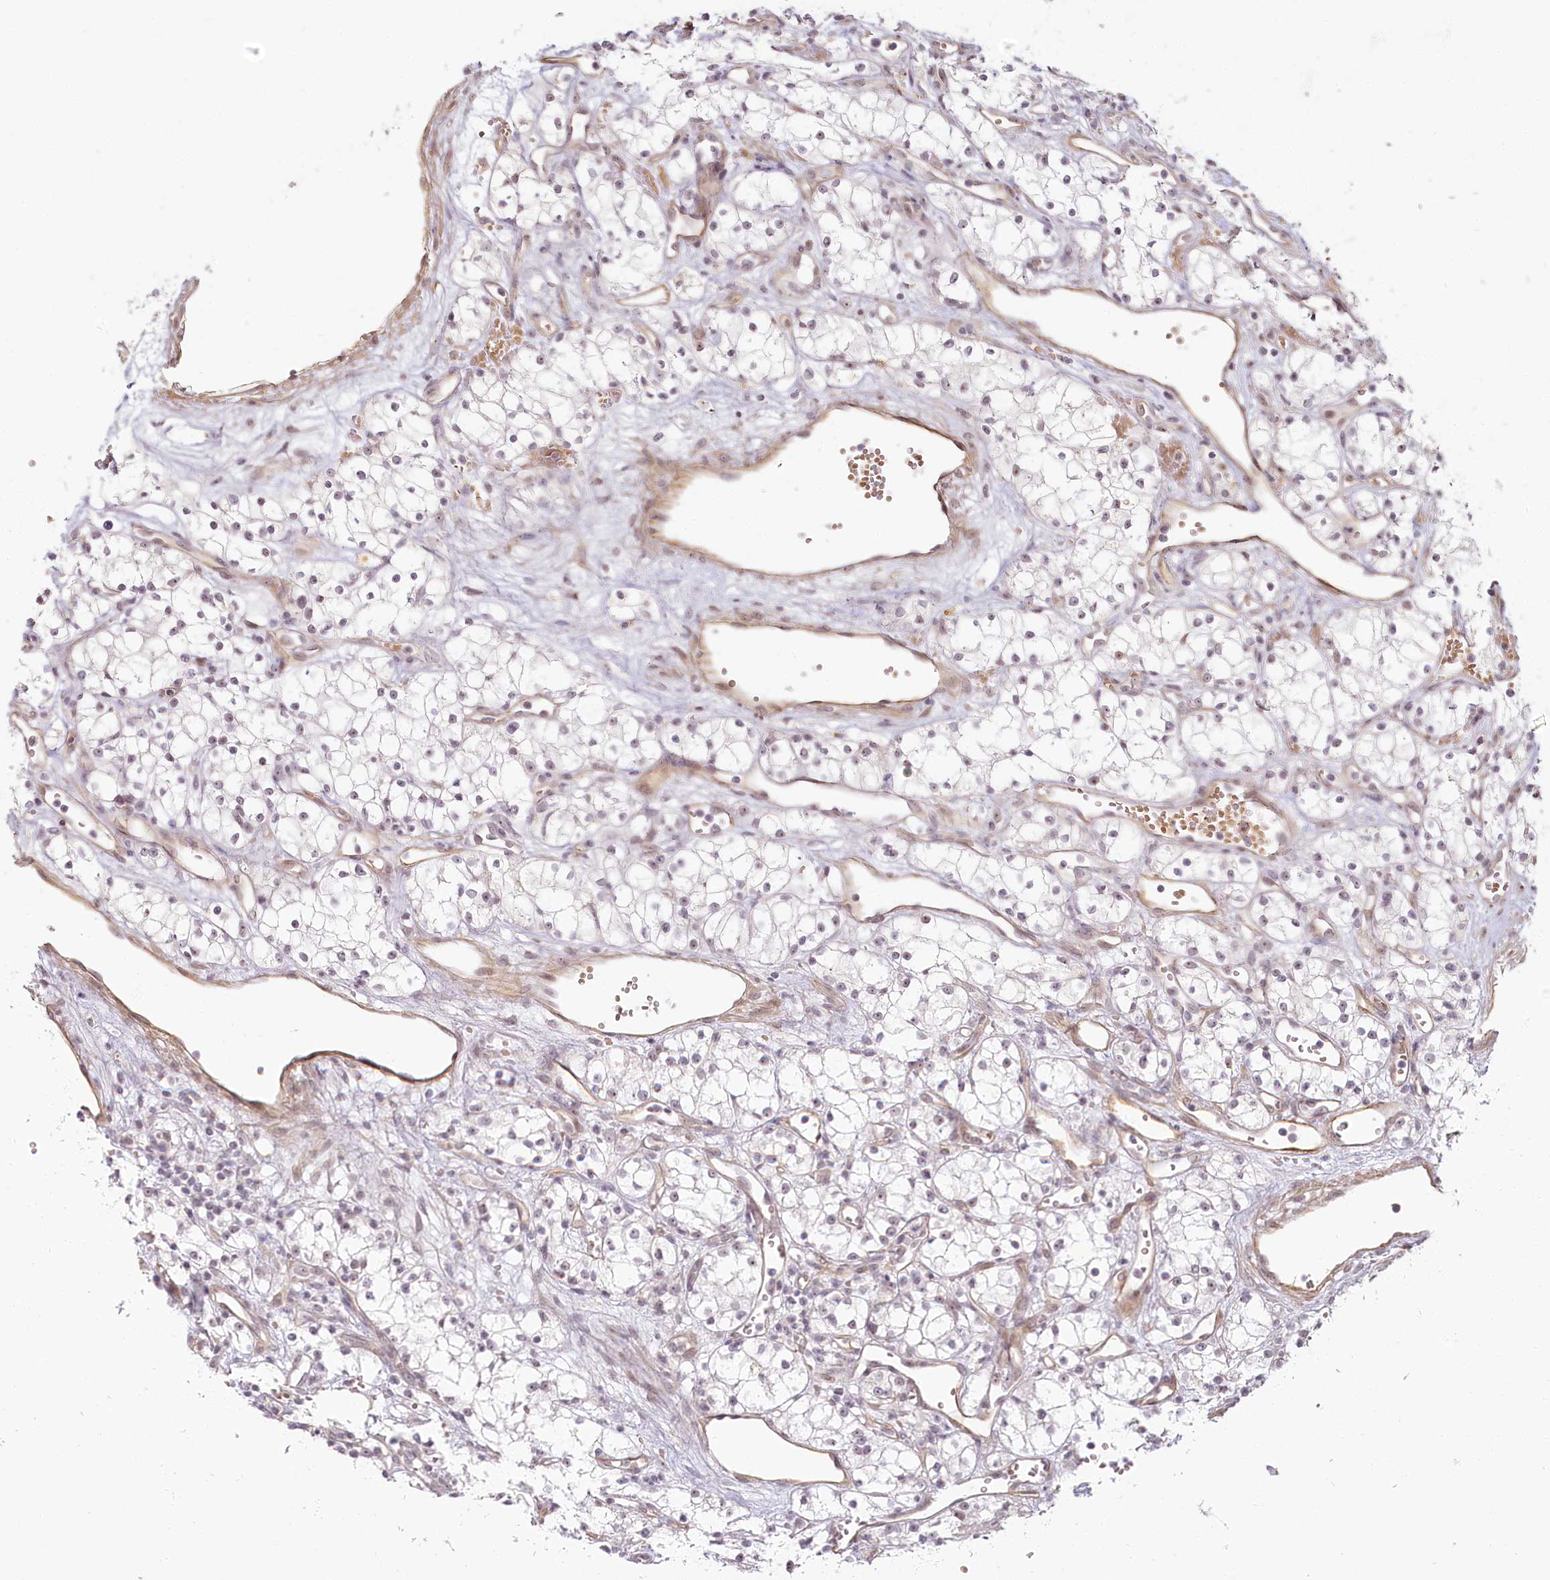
{"staining": {"intensity": "weak", "quantity": "<25%", "location": "nuclear"}, "tissue": "renal cancer", "cell_type": "Tumor cells", "image_type": "cancer", "snomed": [{"axis": "morphology", "description": "Adenocarcinoma, NOS"}, {"axis": "topography", "description": "Kidney"}], "caption": "This is an immunohistochemistry (IHC) image of human renal cancer (adenocarcinoma). There is no staining in tumor cells.", "gene": "EXOSC7", "patient": {"sex": "male", "age": 59}}